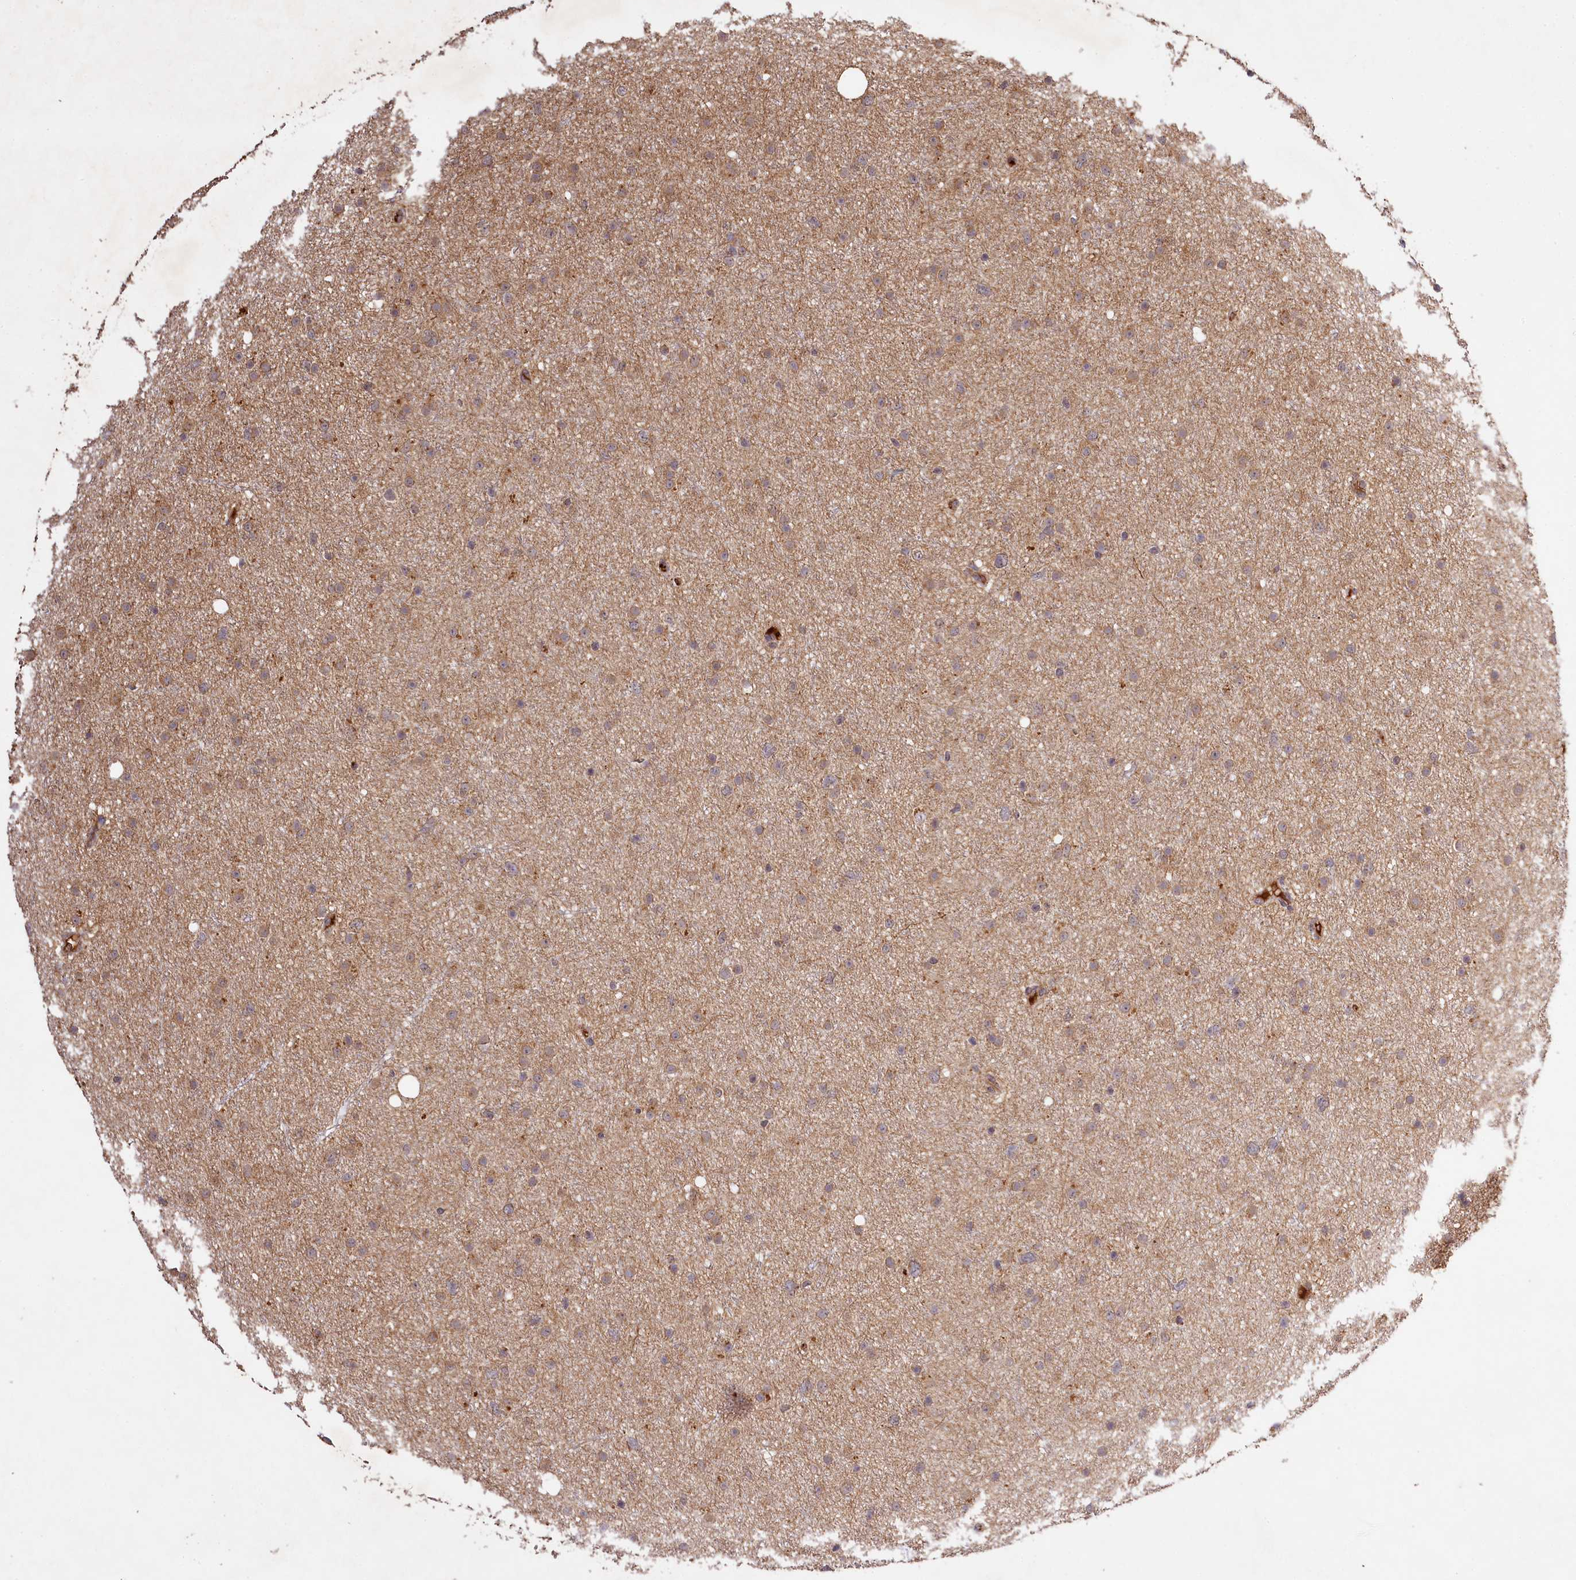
{"staining": {"intensity": "weak", "quantity": ">75%", "location": "cytoplasmic/membranous"}, "tissue": "glioma", "cell_type": "Tumor cells", "image_type": "cancer", "snomed": [{"axis": "morphology", "description": "Glioma, malignant, Low grade"}, {"axis": "topography", "description": "Cerebral cortex"}], "caption": "Tumor cells display low levels of weak cytoplasmic/membranous positivity in about >75% of cells in malignant glioma (low-grade).", "gene": "MCF2L2", "patient": {"sex": "female", "age": 39}}